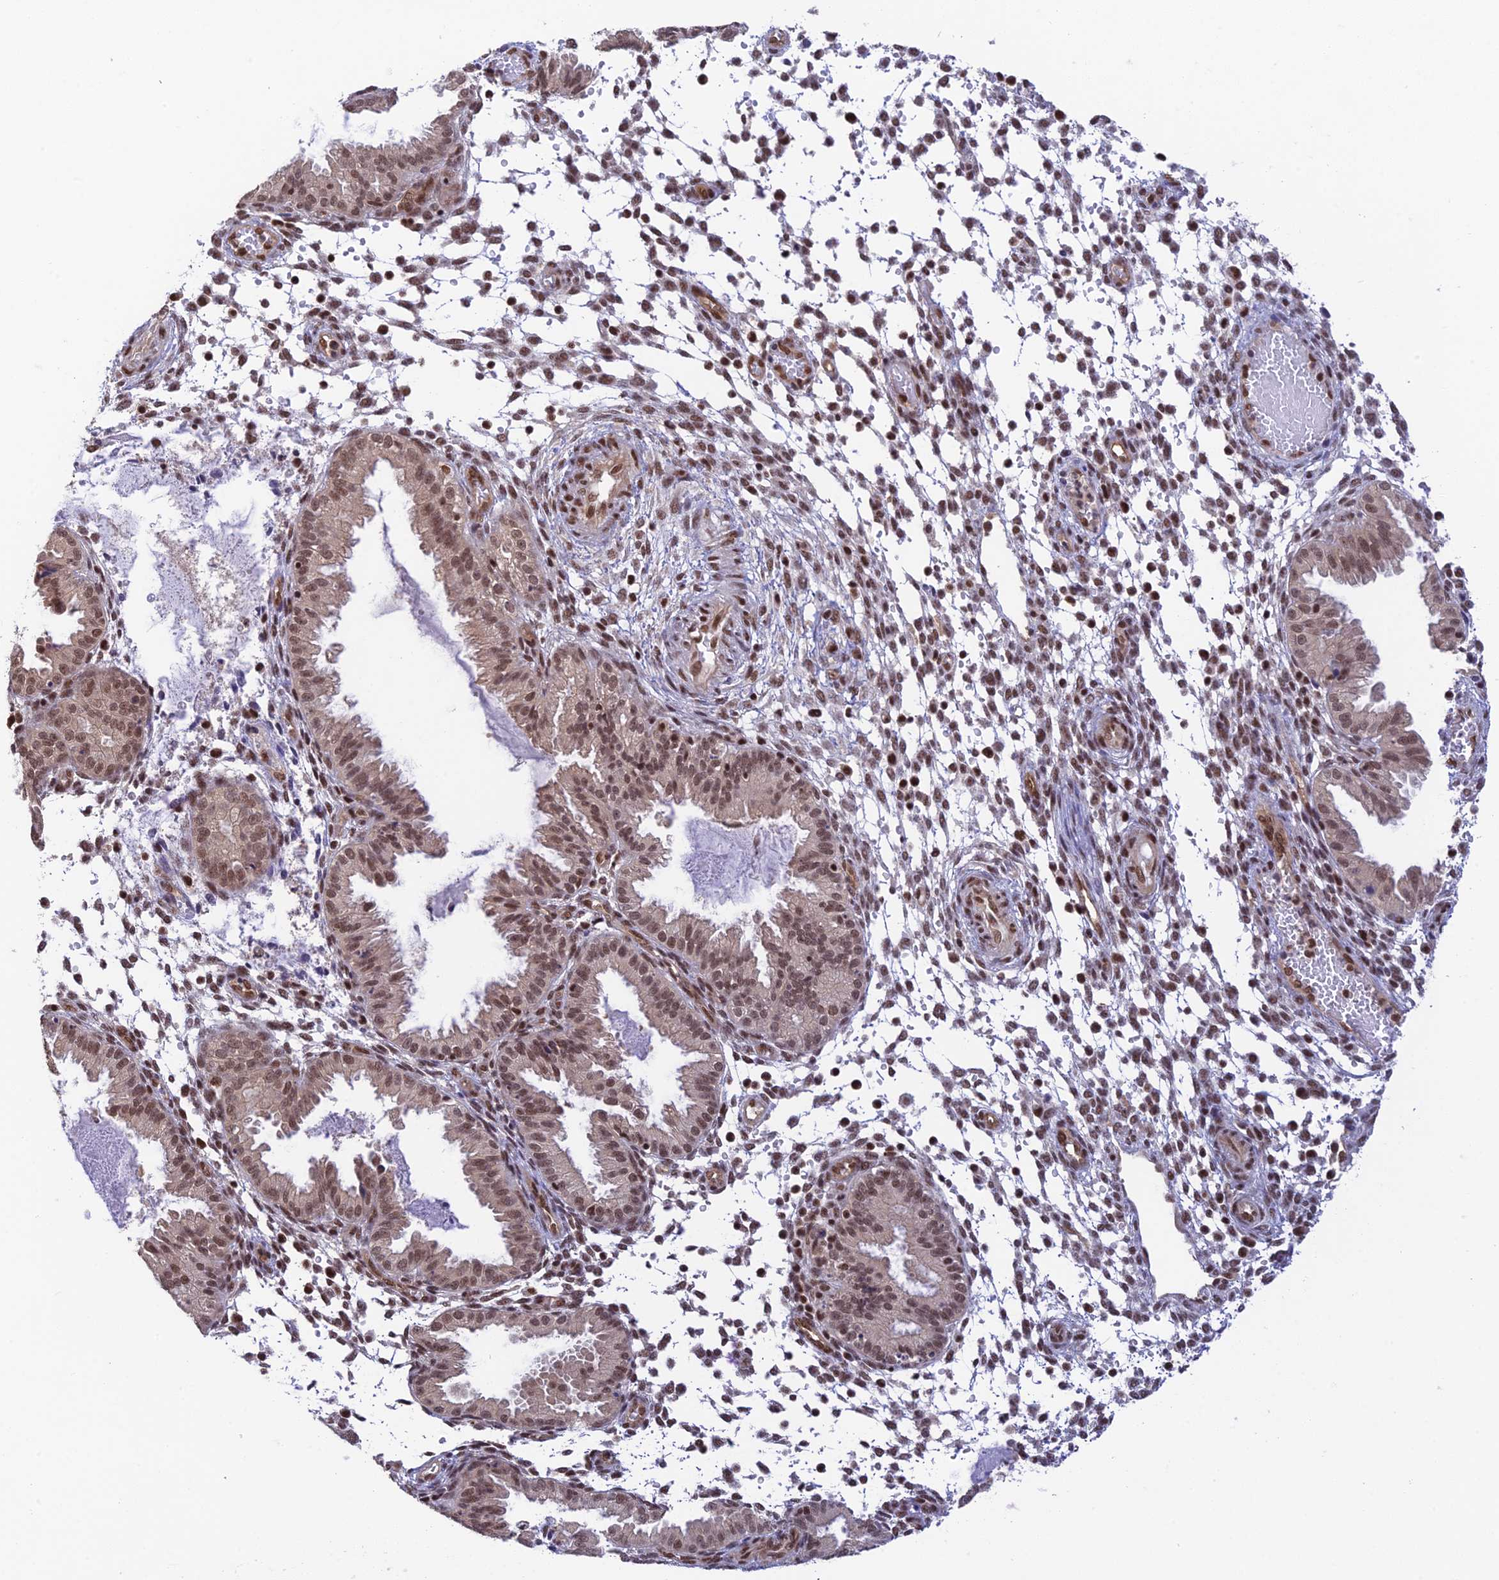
{"staining": {"intensity": "weak", "quantity": "<25%", "location": "nuclear"}, "tissue": "endometrium", "cell_type": "Cells in endometrial stroma", "image_type": "normal", "snomed": [{"axis": "morphology", "description": "Normal tissue, NOS"}, {"axis": "topography", "description": "Endometrium"}], "caption": "A high-resolution photomicrograph shows immunohistochemistry staining of normal endometrium, which exhibits no significant staining in cells in endometrial stroma.", "gene": "THAP11", "patient": {"sex": "female", "age": 33}}